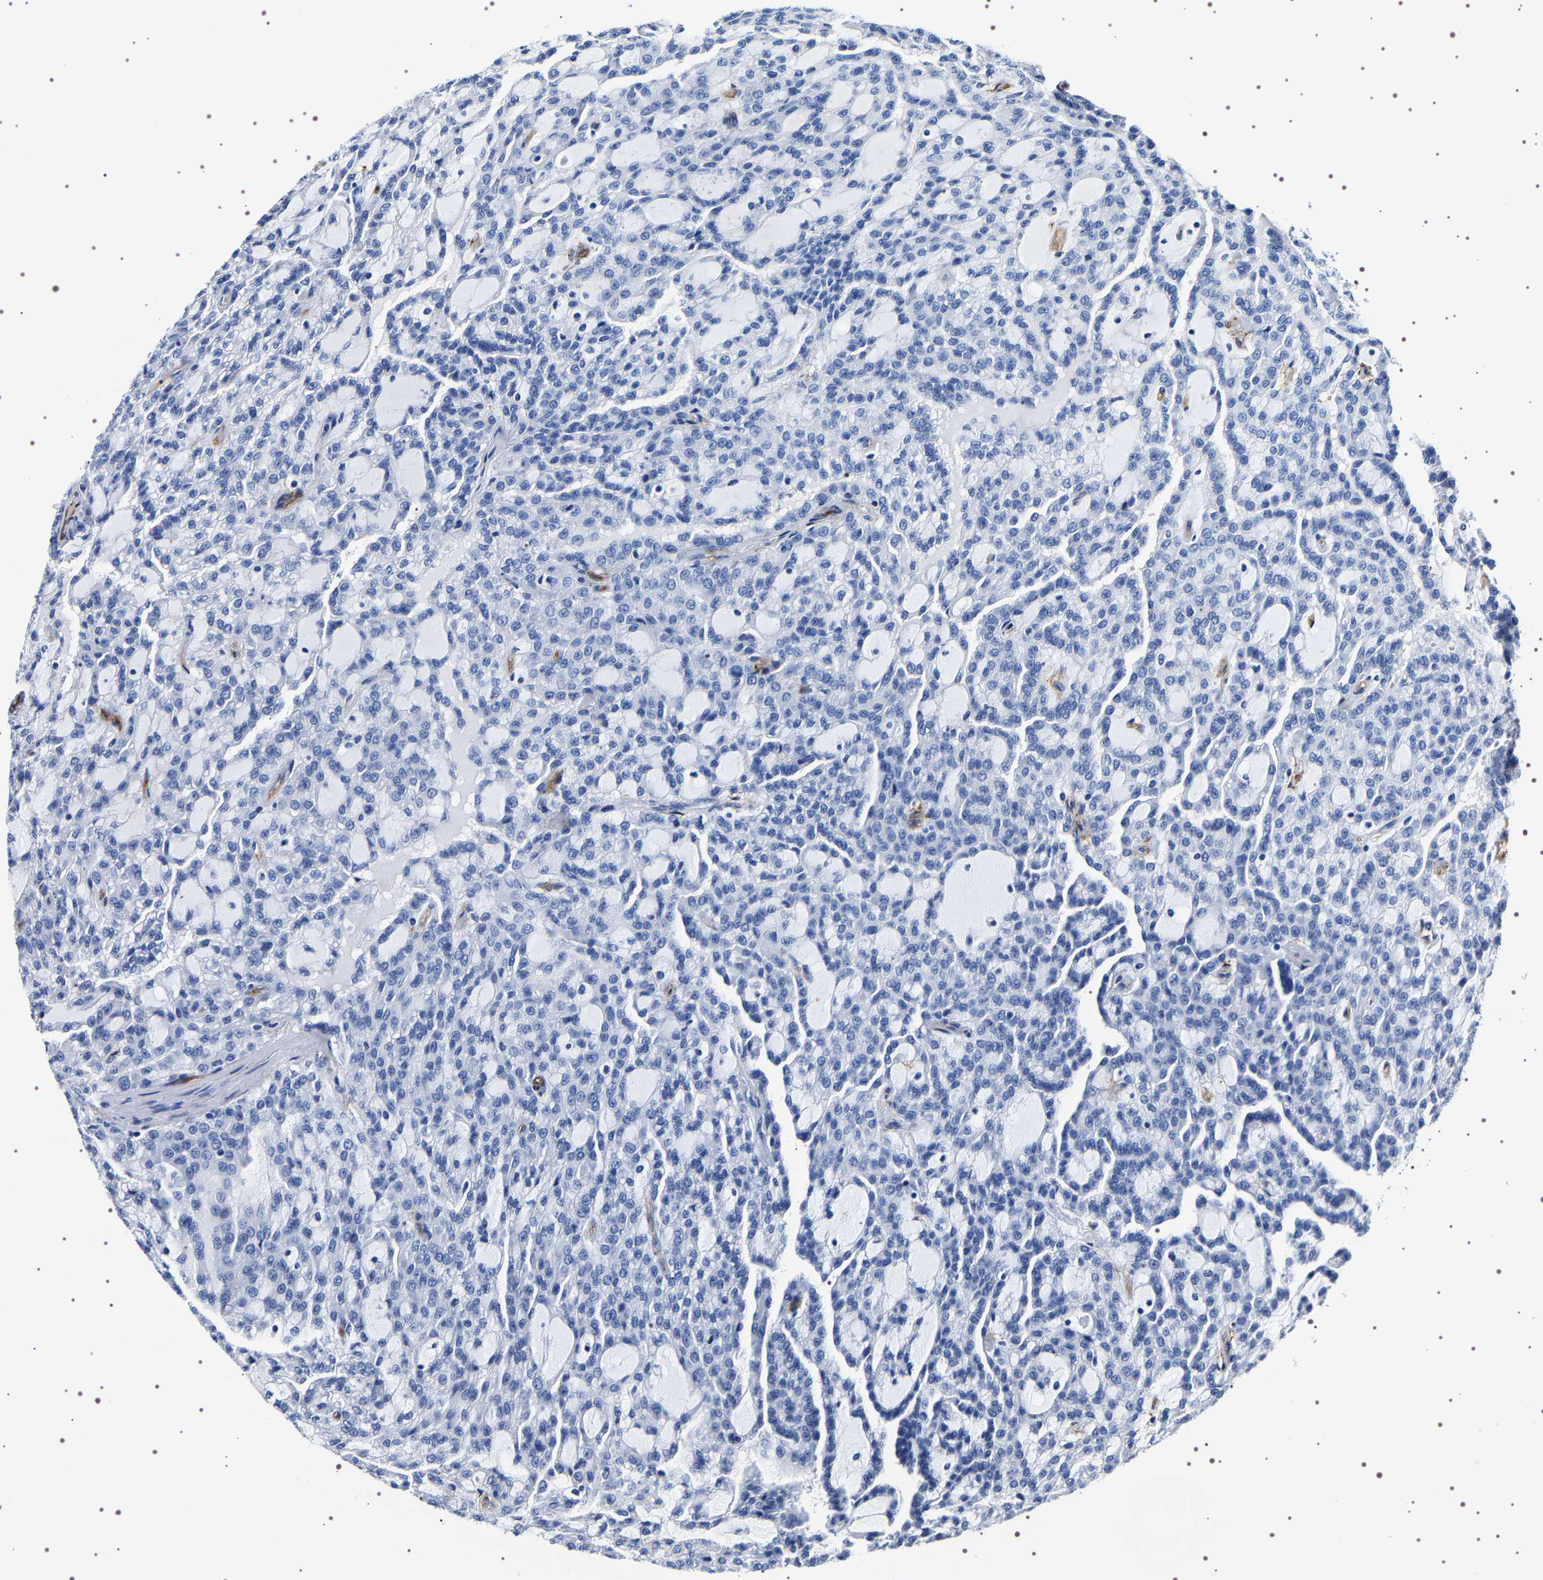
{"staining": {"intensity": "negative", "quantity": "none", "location": "none"}, "tissue": "renal cancer", "cell_type": "Tumor cells", "image_type": "cancer", "snomed": [{"axis": "morphology", "description": "Adenocarcinoma, NOS"}, {"axis": "topography", "description": "Kidney"}], "caption": "IHC micrograph of human renal cancer stained for a protein (brown), which reveals no positivity in tumor cells.", "gene": "ALPL", "patient": {"sex": "male", "age": 63}}